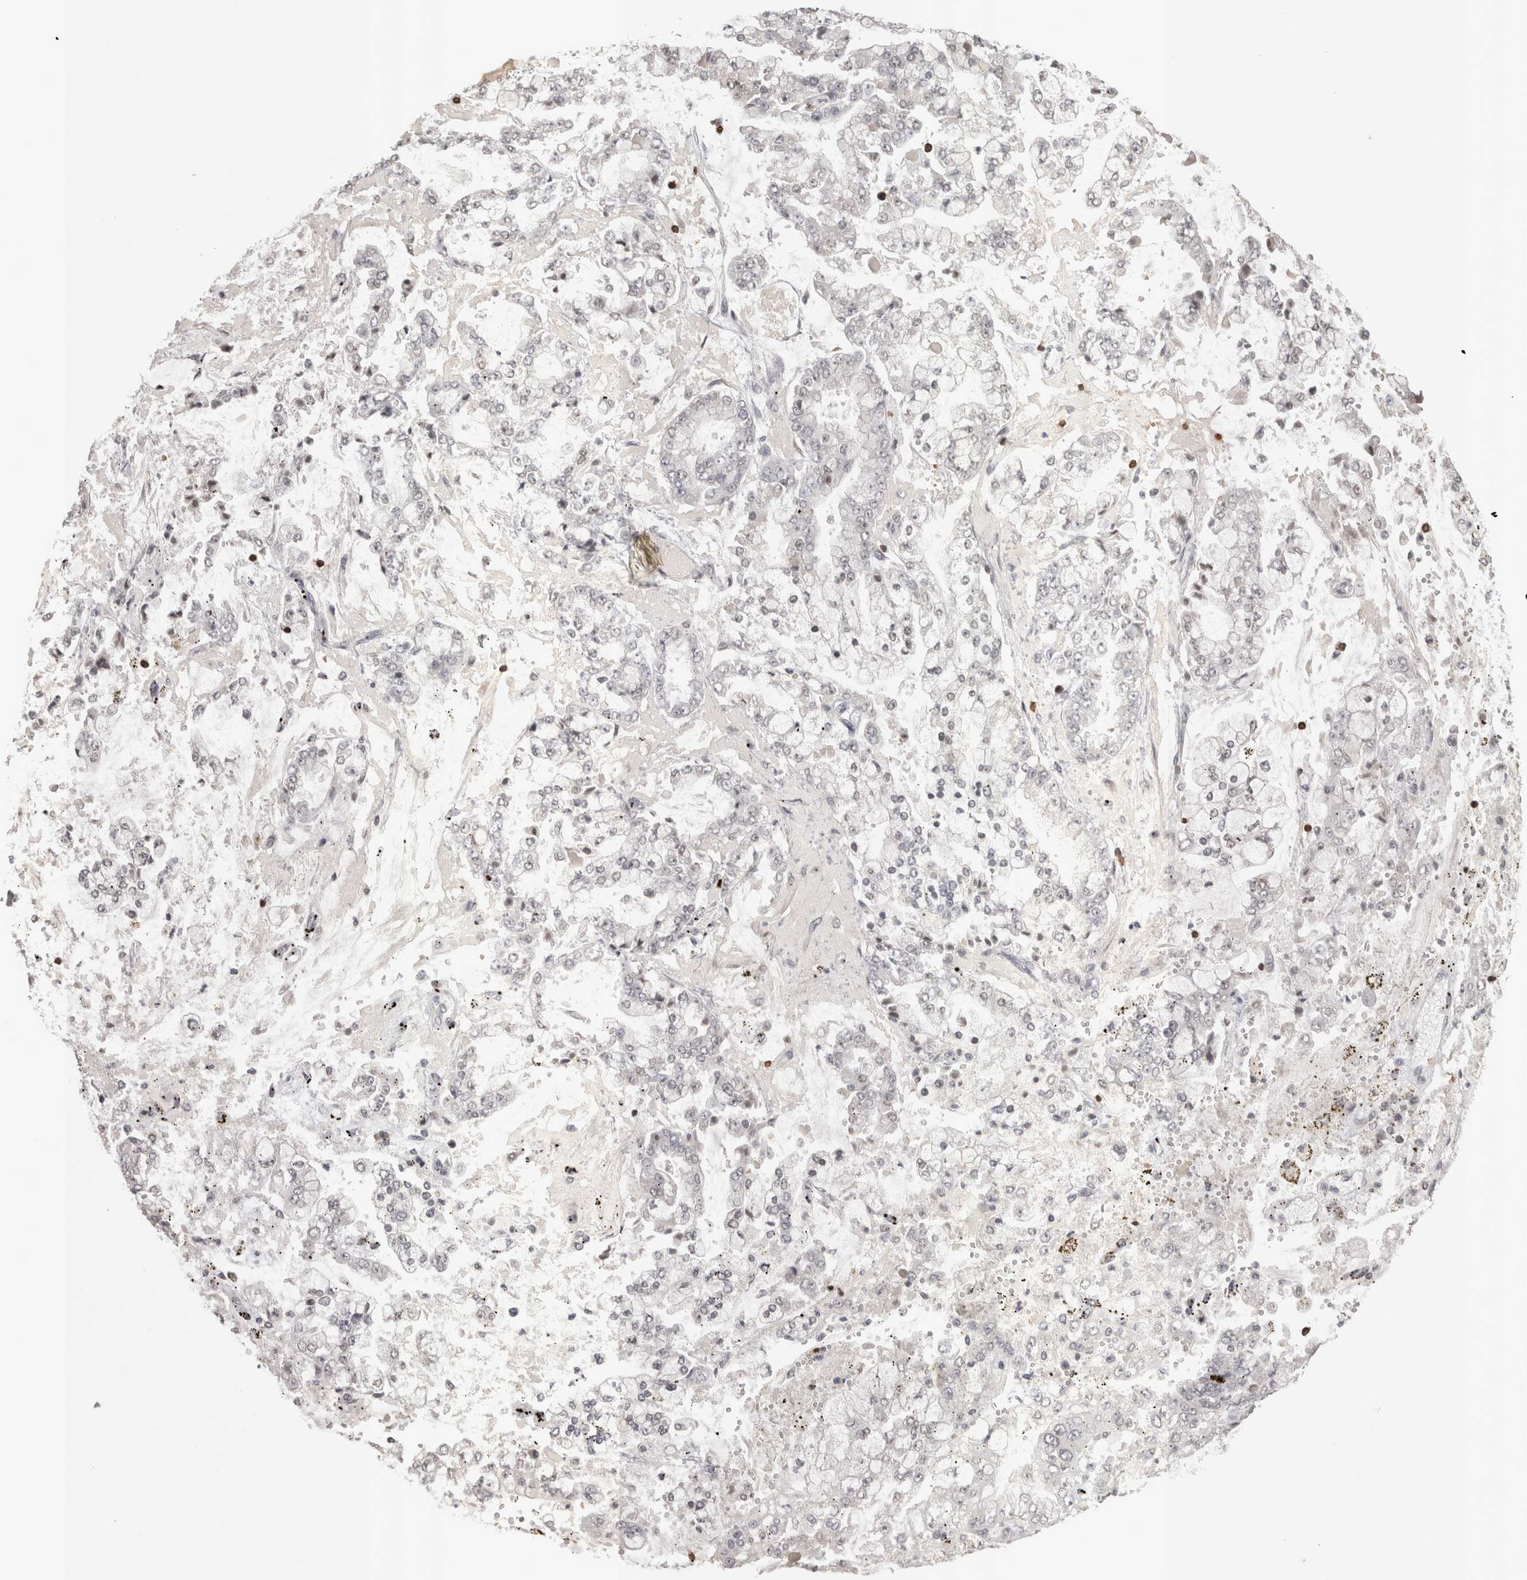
{"staining": {"intensity": "negative", "quantity": "none", "location": "none"}, "tissue": "stomach cancer", "cell_type": "Tumor cells", "image_type": "cancer", "snomed": [{"axis": "morphology", "description": "Adenocarcinoma, NOS"}, {"axis": "topography", "description": "Stomach"}], "caption": "Stomach cancer (adenocarcinoma) was stained to show a protein in brown. There is no significant staining in tumor cells. The staining was performed using DAB to visualize the protein expression in brown, while the nuclei were stained in blue with hematoxylin (Magnification: 20x).", "gene": "SKAP1", "patient": {"sex": "male", "age": 76}}